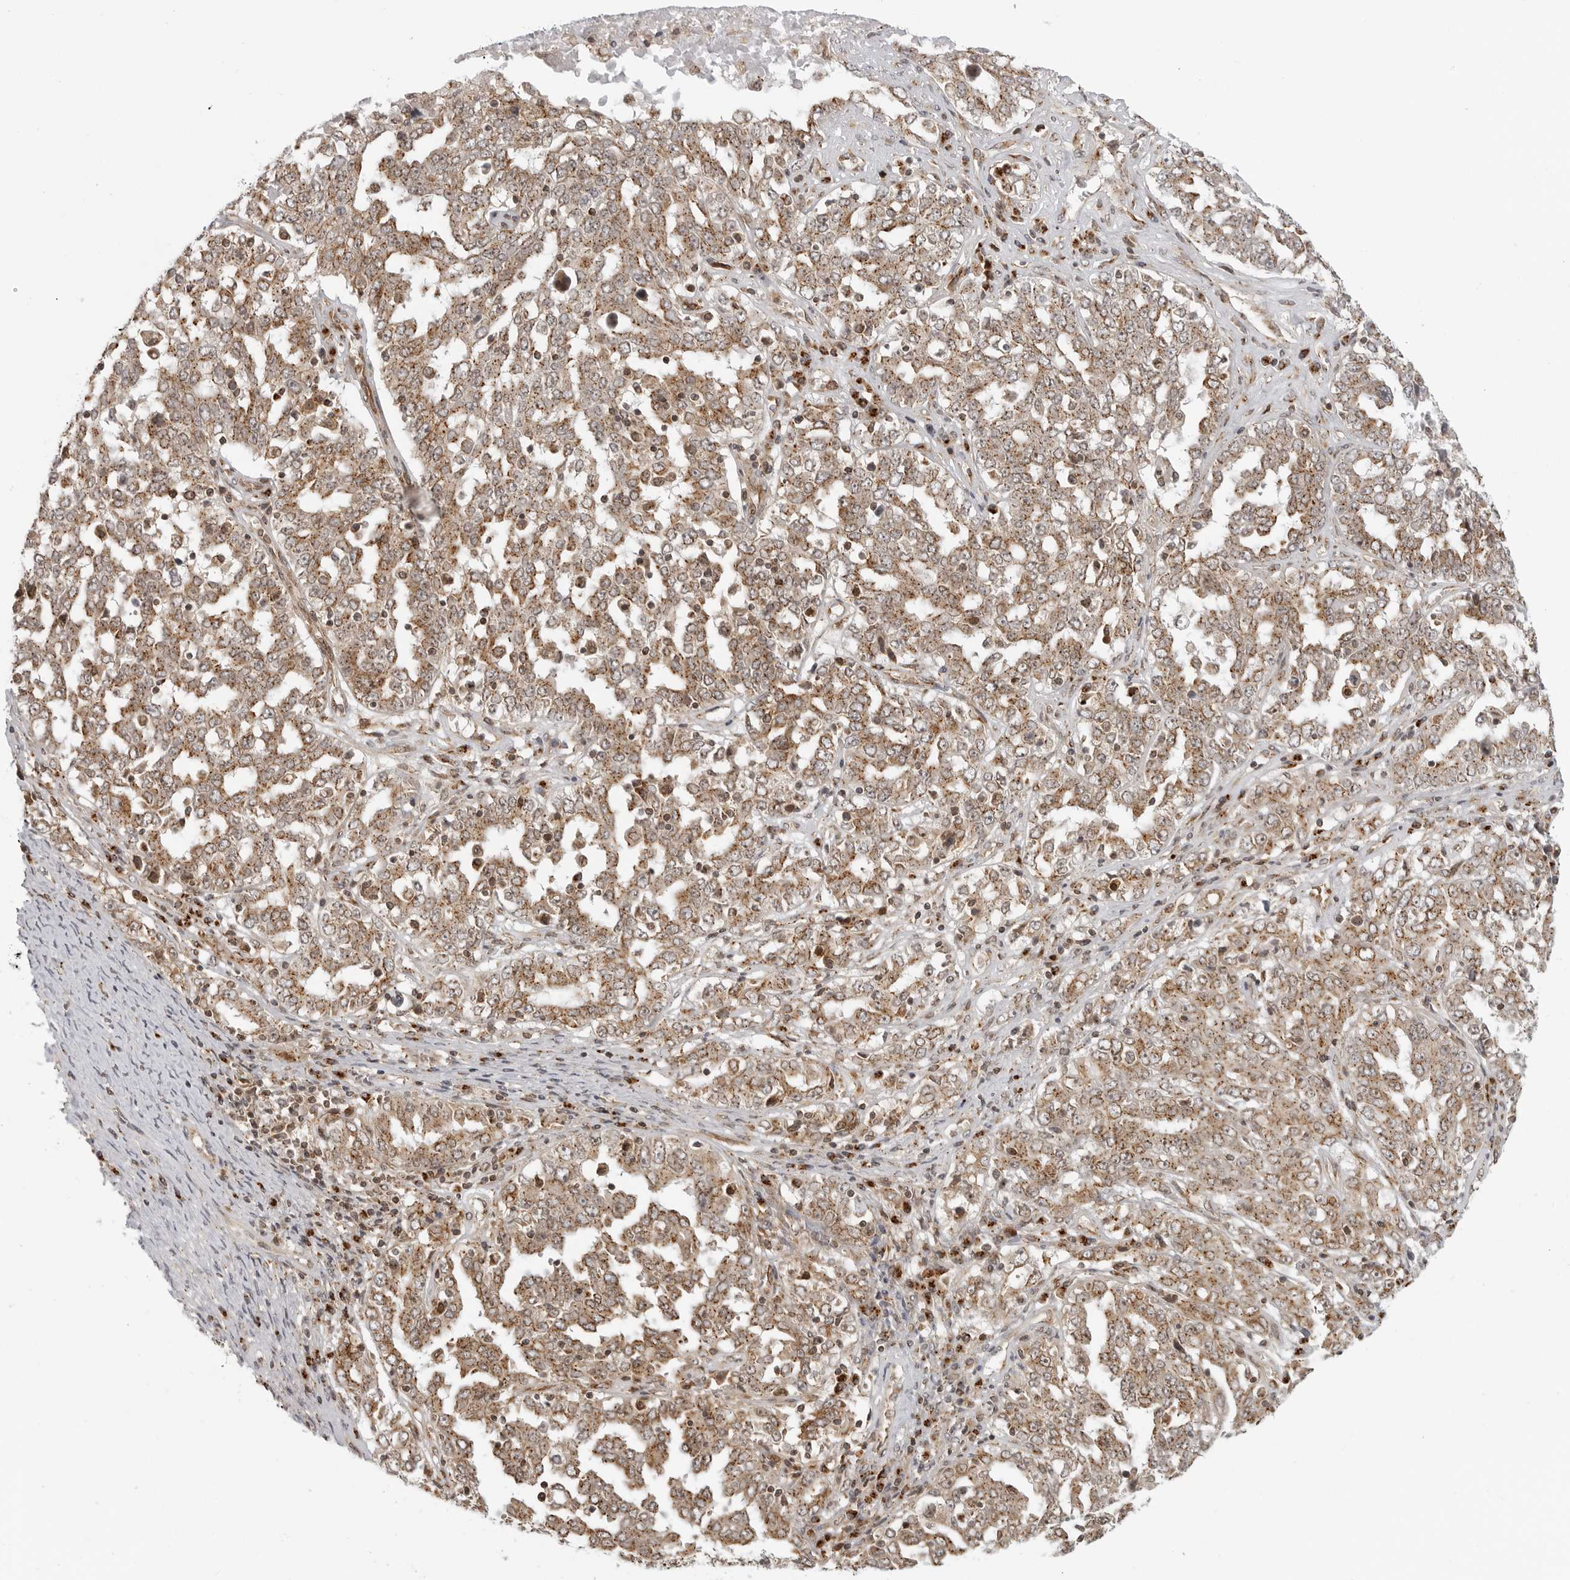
{"staining": {"intensity": "moderate", "quantity": ">75%", "location": "cytoplasmic/membranous"}, "tissue": "ovarian cancer", "cell_type": "Tumor cells", "image_type": "cancer", "snomed": [{"axis": "morphology", "description": "Carcinoma, endometroid"}, {"axis": "topography", "description": "Ovary"}], "caption": "Endometroid carcinoma (ovarian) tissue shows moderate cytoplasmic/membranous positivity in approximately >75% of tumor cells", "gene": "COPA", "patient": {"sex": "female", "age": 62}}